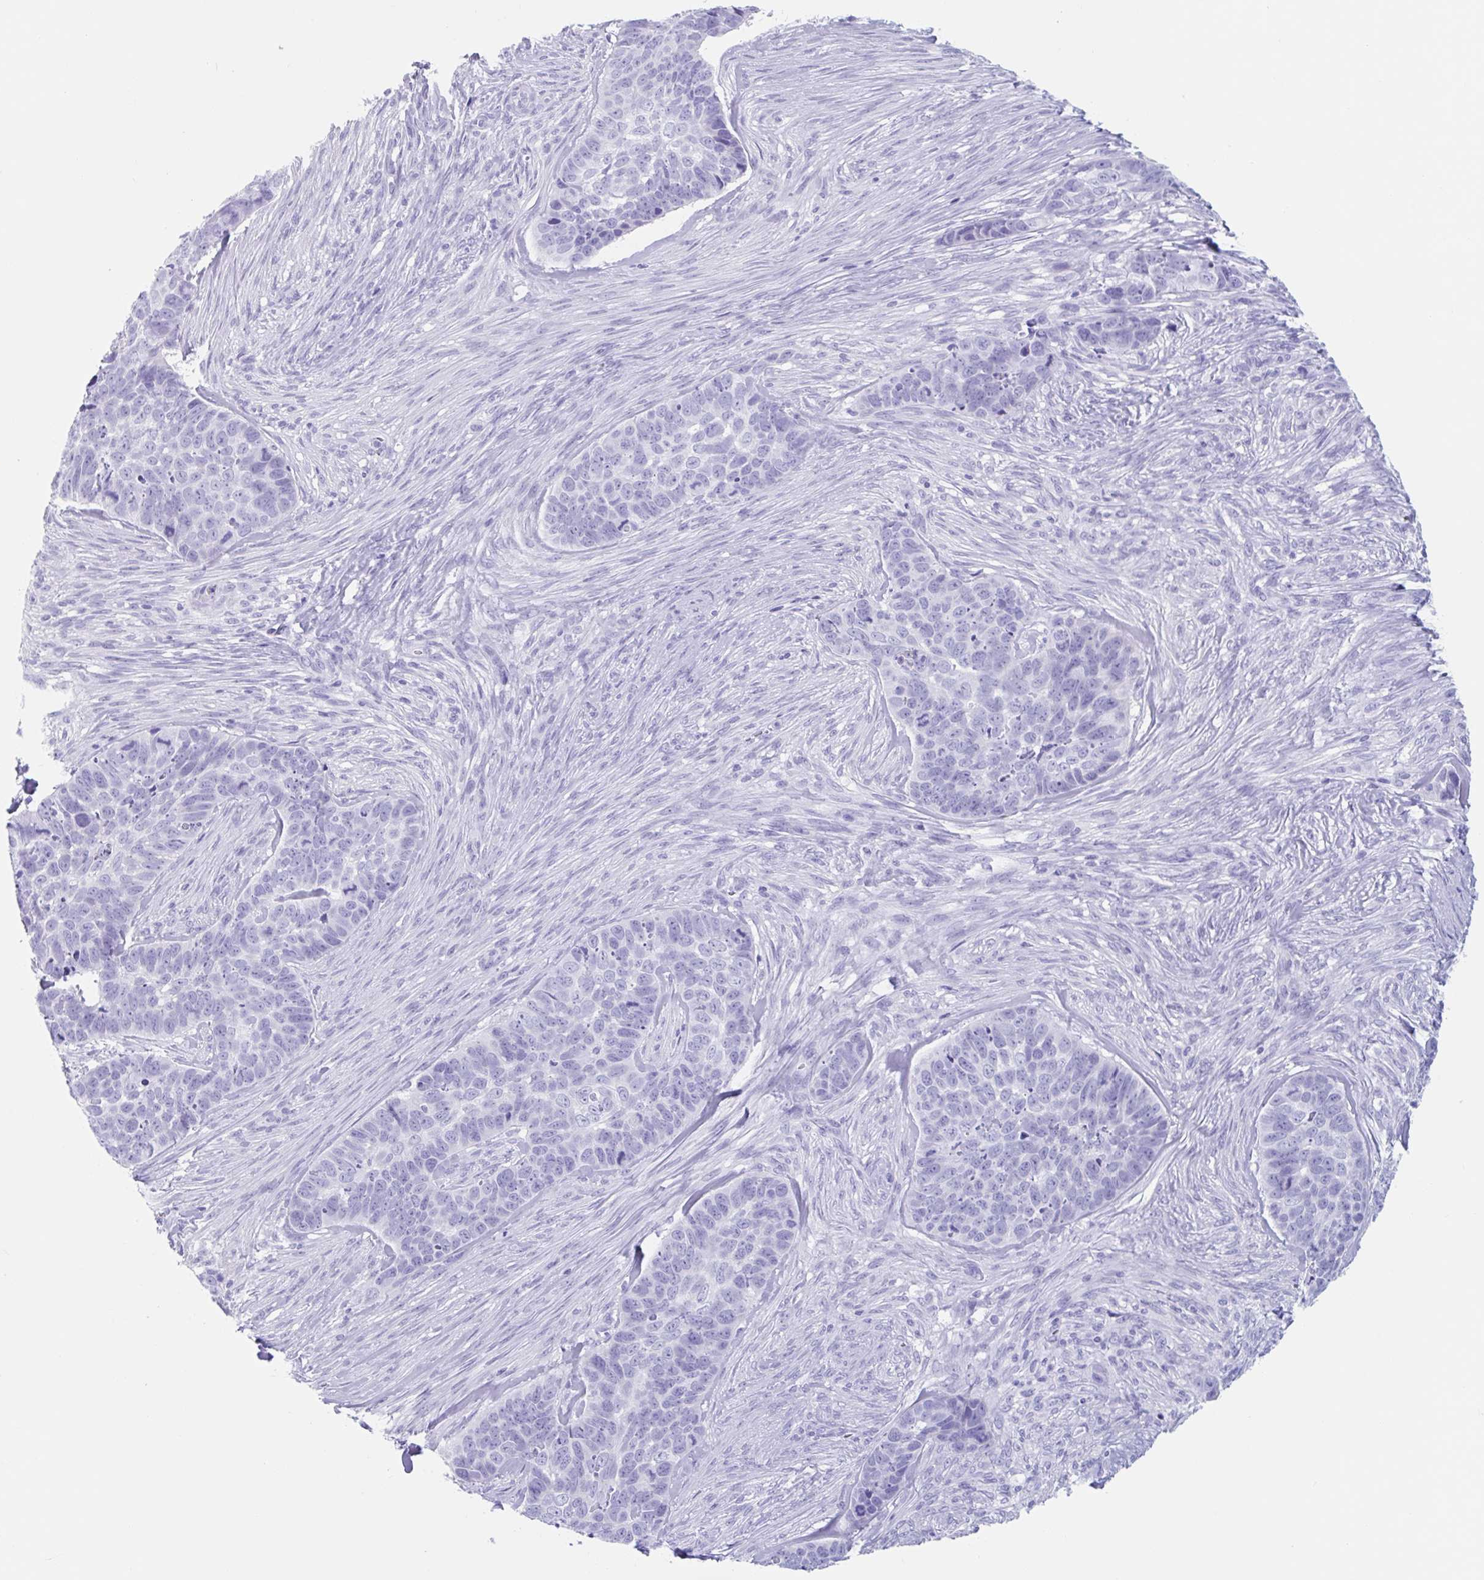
{"staining": {"intensity": "negative", "quantity": "none", "location": "none"}, "tissue": "skin cancer", "cell_type": "Tumor cells", "image_type": "cancer", "snomed": [{"axis": "morphology", "description": "Basal cell carcinoma"}, {"axis": "topography", "description": "Skin"}], "caption": "Human basal cell carcinoma (skin) stained for a protein using IHC demonstrates no expression in tumor cells.", "gene": "CPTP", "patient": {"sex": "female", "age": 82}}